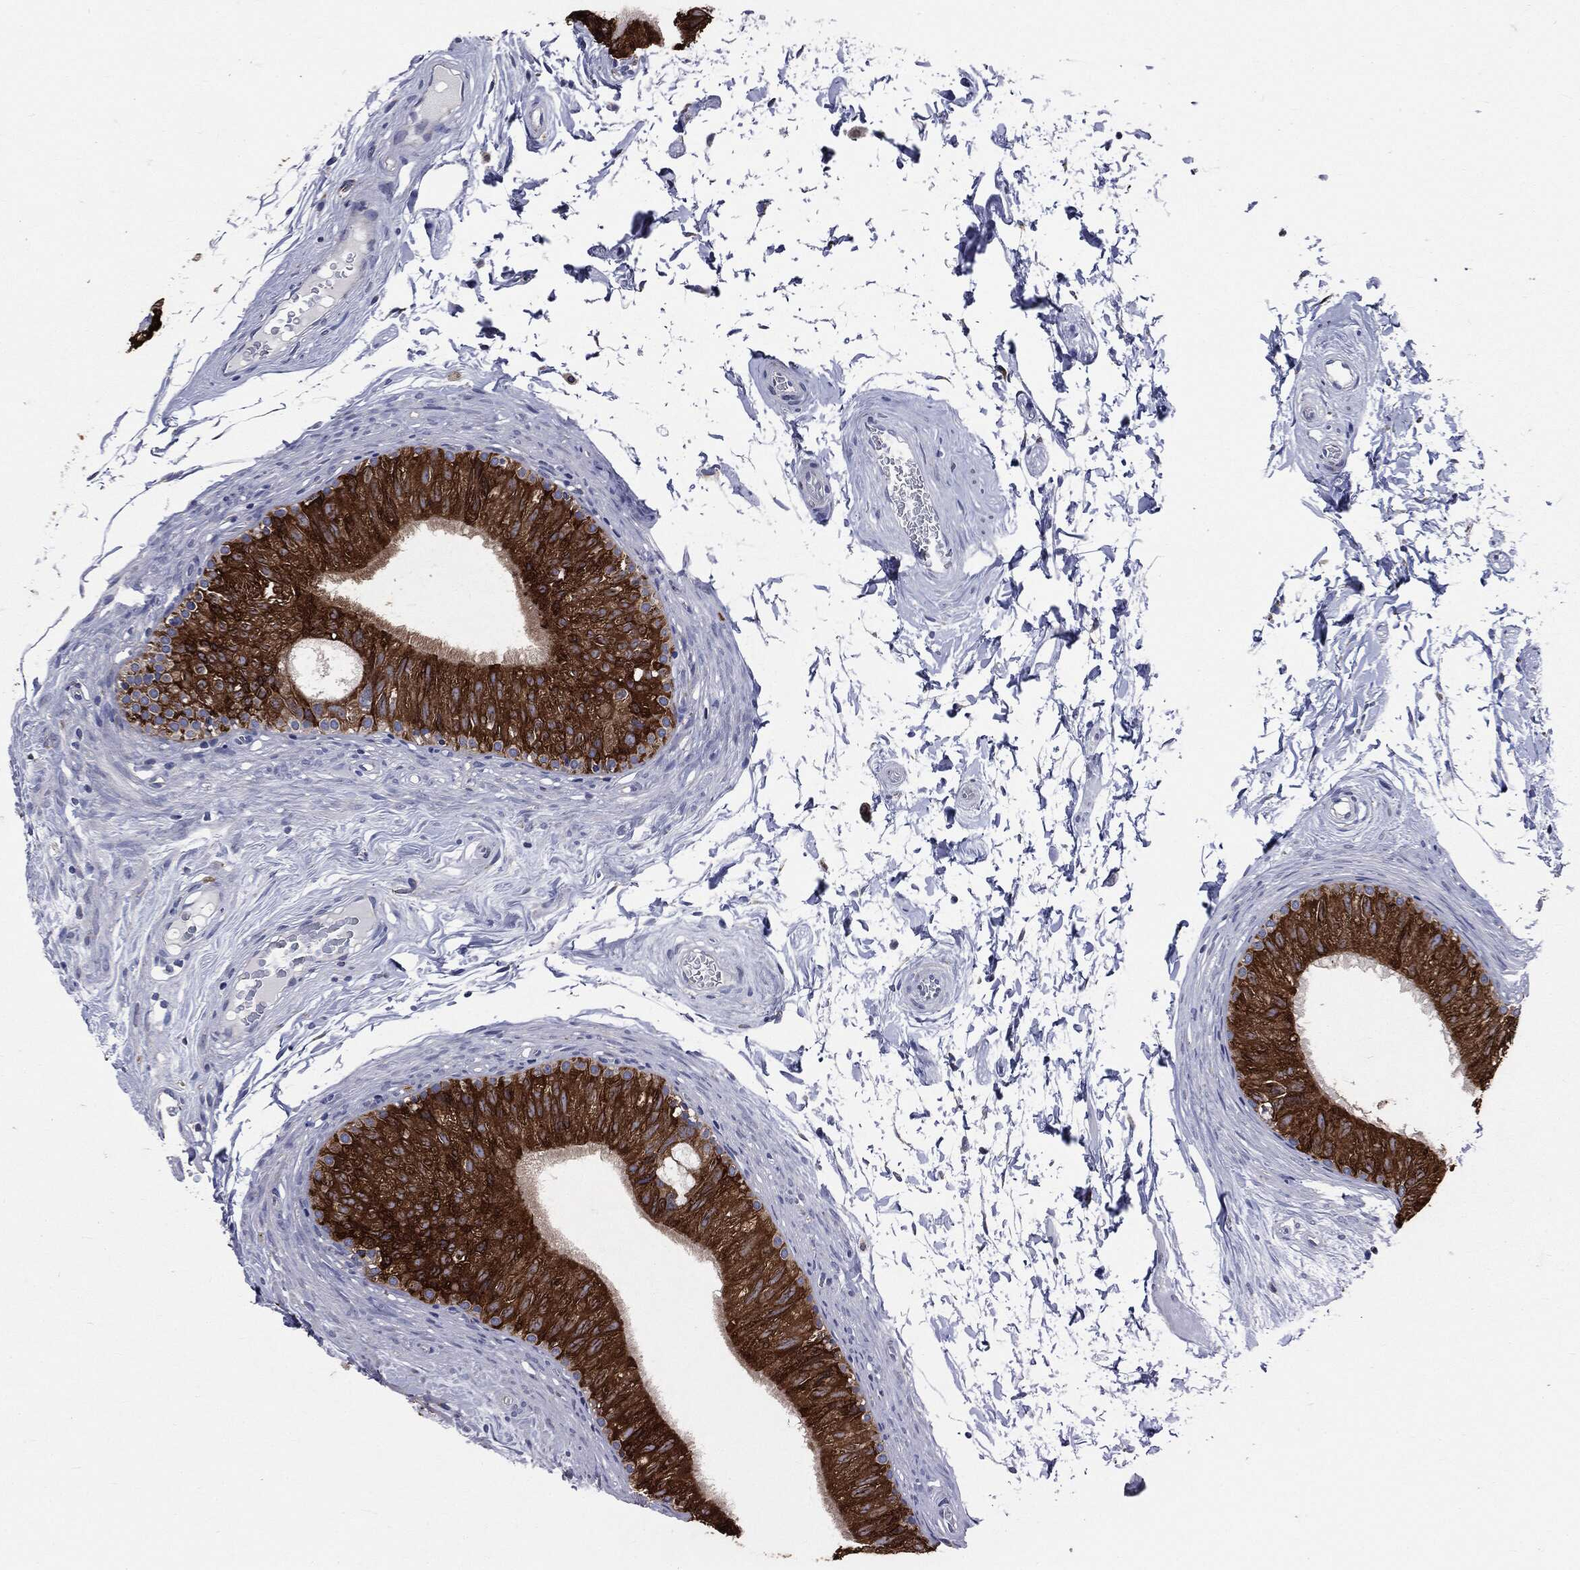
{"staining": {"intensity": "strong", "quantity": ">75%", "location": "cytoplasmic/membranous"}, "tissue": "epididymis", "cell_type": "Glandular cells", "image_type": "normal", "snomed": [{"axis": "morphology", "description": "Normal tissue, NOS"}, {"axis": "topography", "description": "Epididymis"}], "caption": "Immunohistochemical staining of unremarkable human epididymis demonstrates high levels of strong cytoplasmic/membranous expression in approximately >75% of glandular cells. The staining was performed using DAB (3,3'-diaminobenzidine), with brown indicating positive protein expression. Nuclei are stained blue with hematoxylin.", "gene": "PTGS2", "patient": {"sex": "male", "age": 34}}